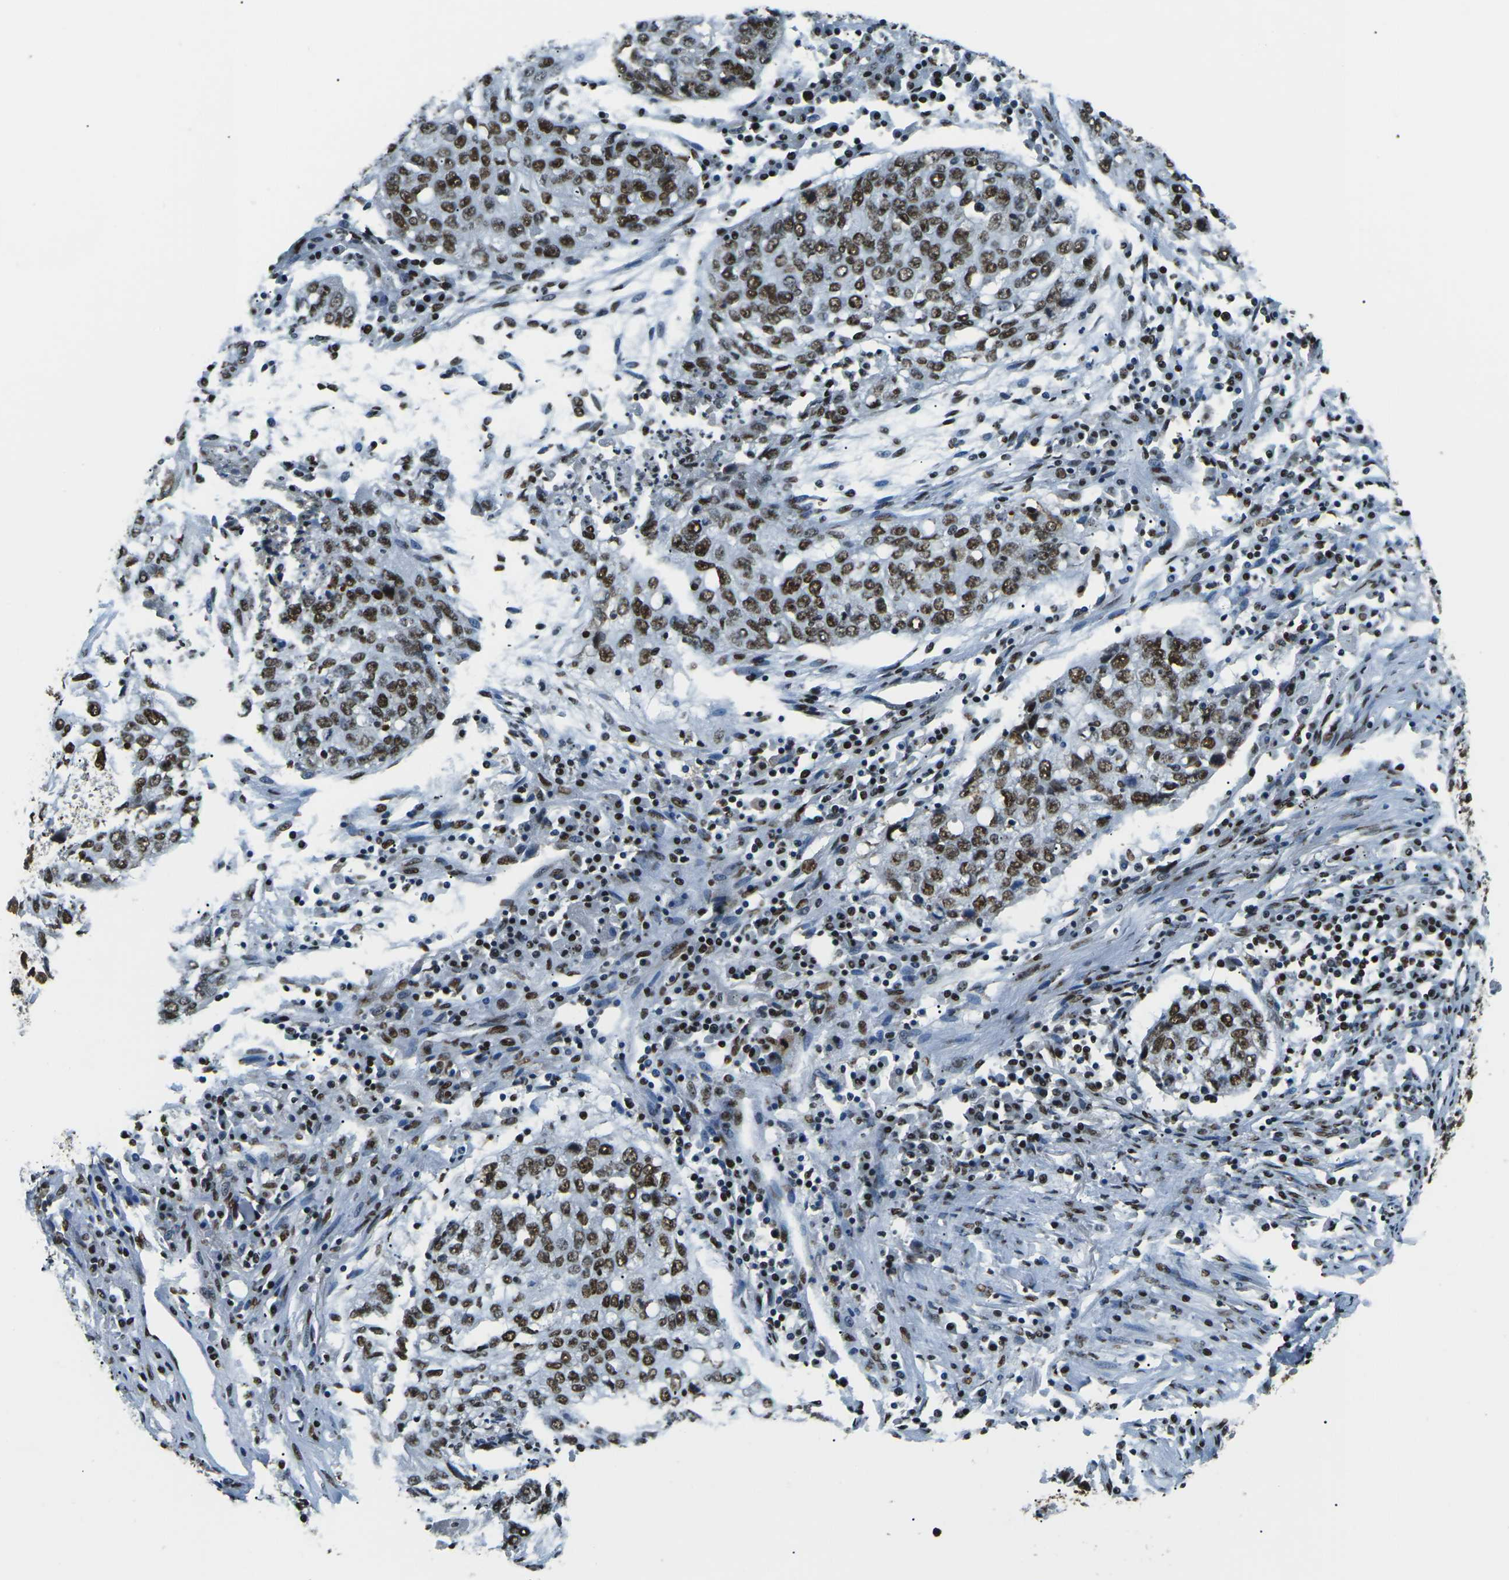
{"staining": {"intensity": "strong", "quantity": ">75%", "location": "nuclear"}, "tissue": "lung cancer", "cell_type": "Tumor cells", "image_type": "cancer", "snomed": [{"axis": "morphology", "description": "Squamous cell carcinoma, NOS"}, {"axis": "topography", "description": "Lung"}], "caption": "Protein expression analysis of human lung cancer reveals strong nuclear positivity in about >75% of tumor cells. The protein of interest is stained brown, and the nuclei are stained in blue (DAB IHC with brightfield microscopy, high magnification).", "gene": "HNRNPL", "patient": {"sex": "female", "age": 63}}